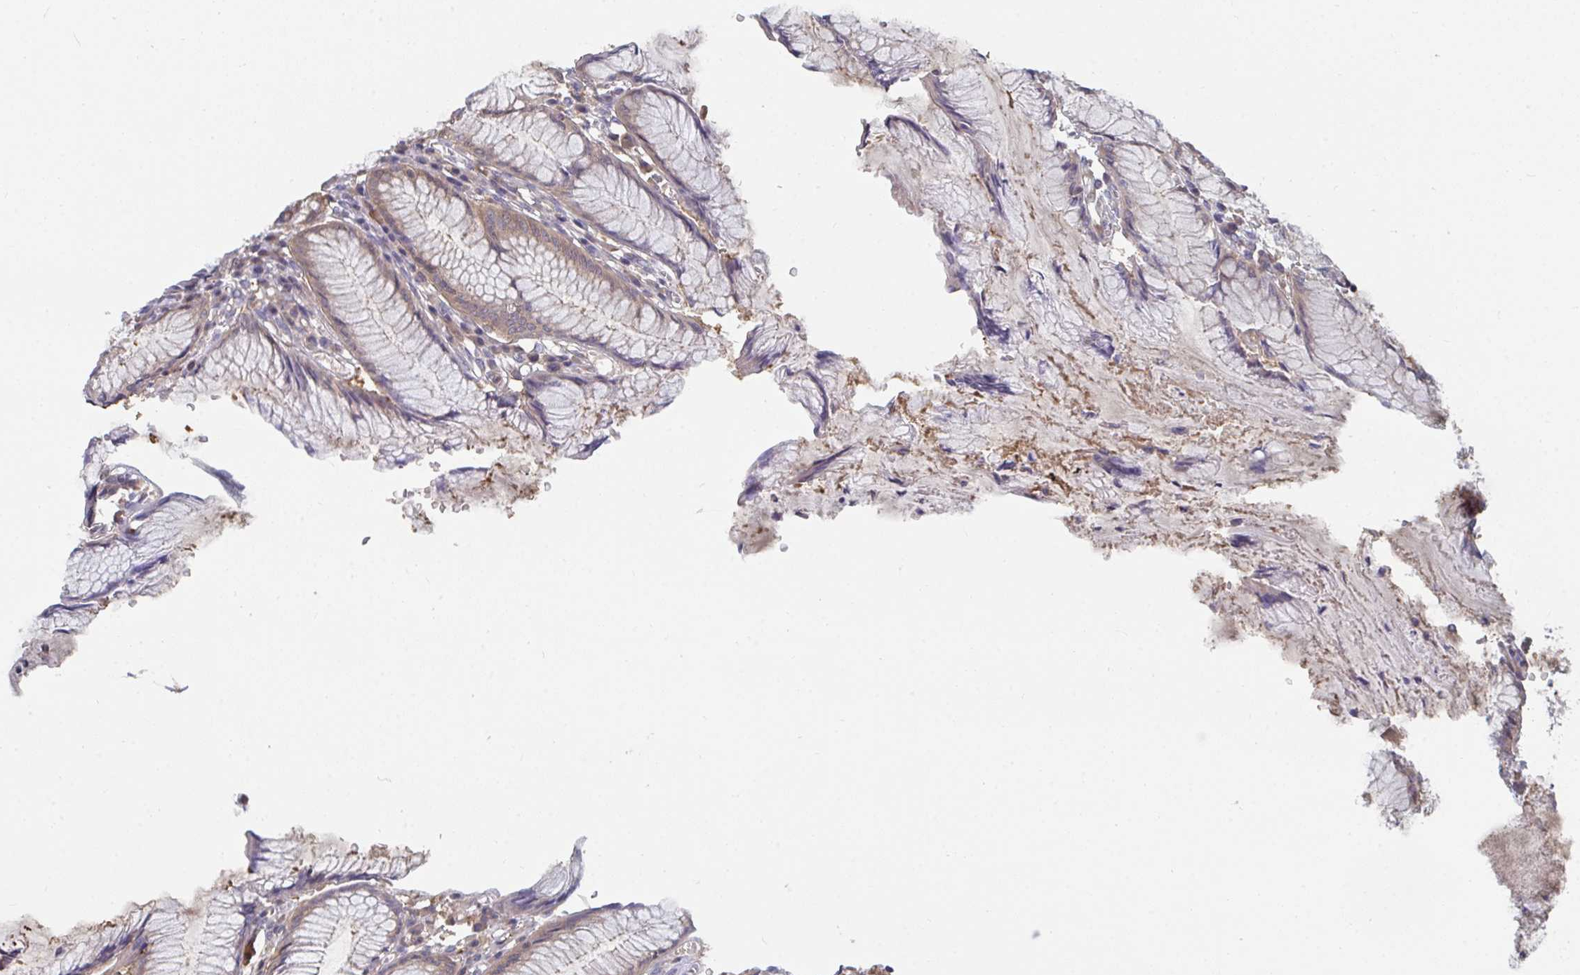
{"staining": {"intensity": "moderate", "quantity": ">75%", "location": "cytoplasmic/membranous"}, "tissue": "stomach", "cell_type": "Glandular cells", "image_type": "normal", "snomed": [{"axis": "morphology", "description": "Normal tissue, NOS"}, {"axis": "topography", "description": "Stomach"}], "caption": "This micrograph shows normal stomach stained with IHC to label a protein in brown. The cytoplasmic/membranous of glandular cells show moderate positivity for the protein. Nuclei are counter-stained blue.", "gene": "TTC9C", "patient": {"sex": "male", "age": 55}}